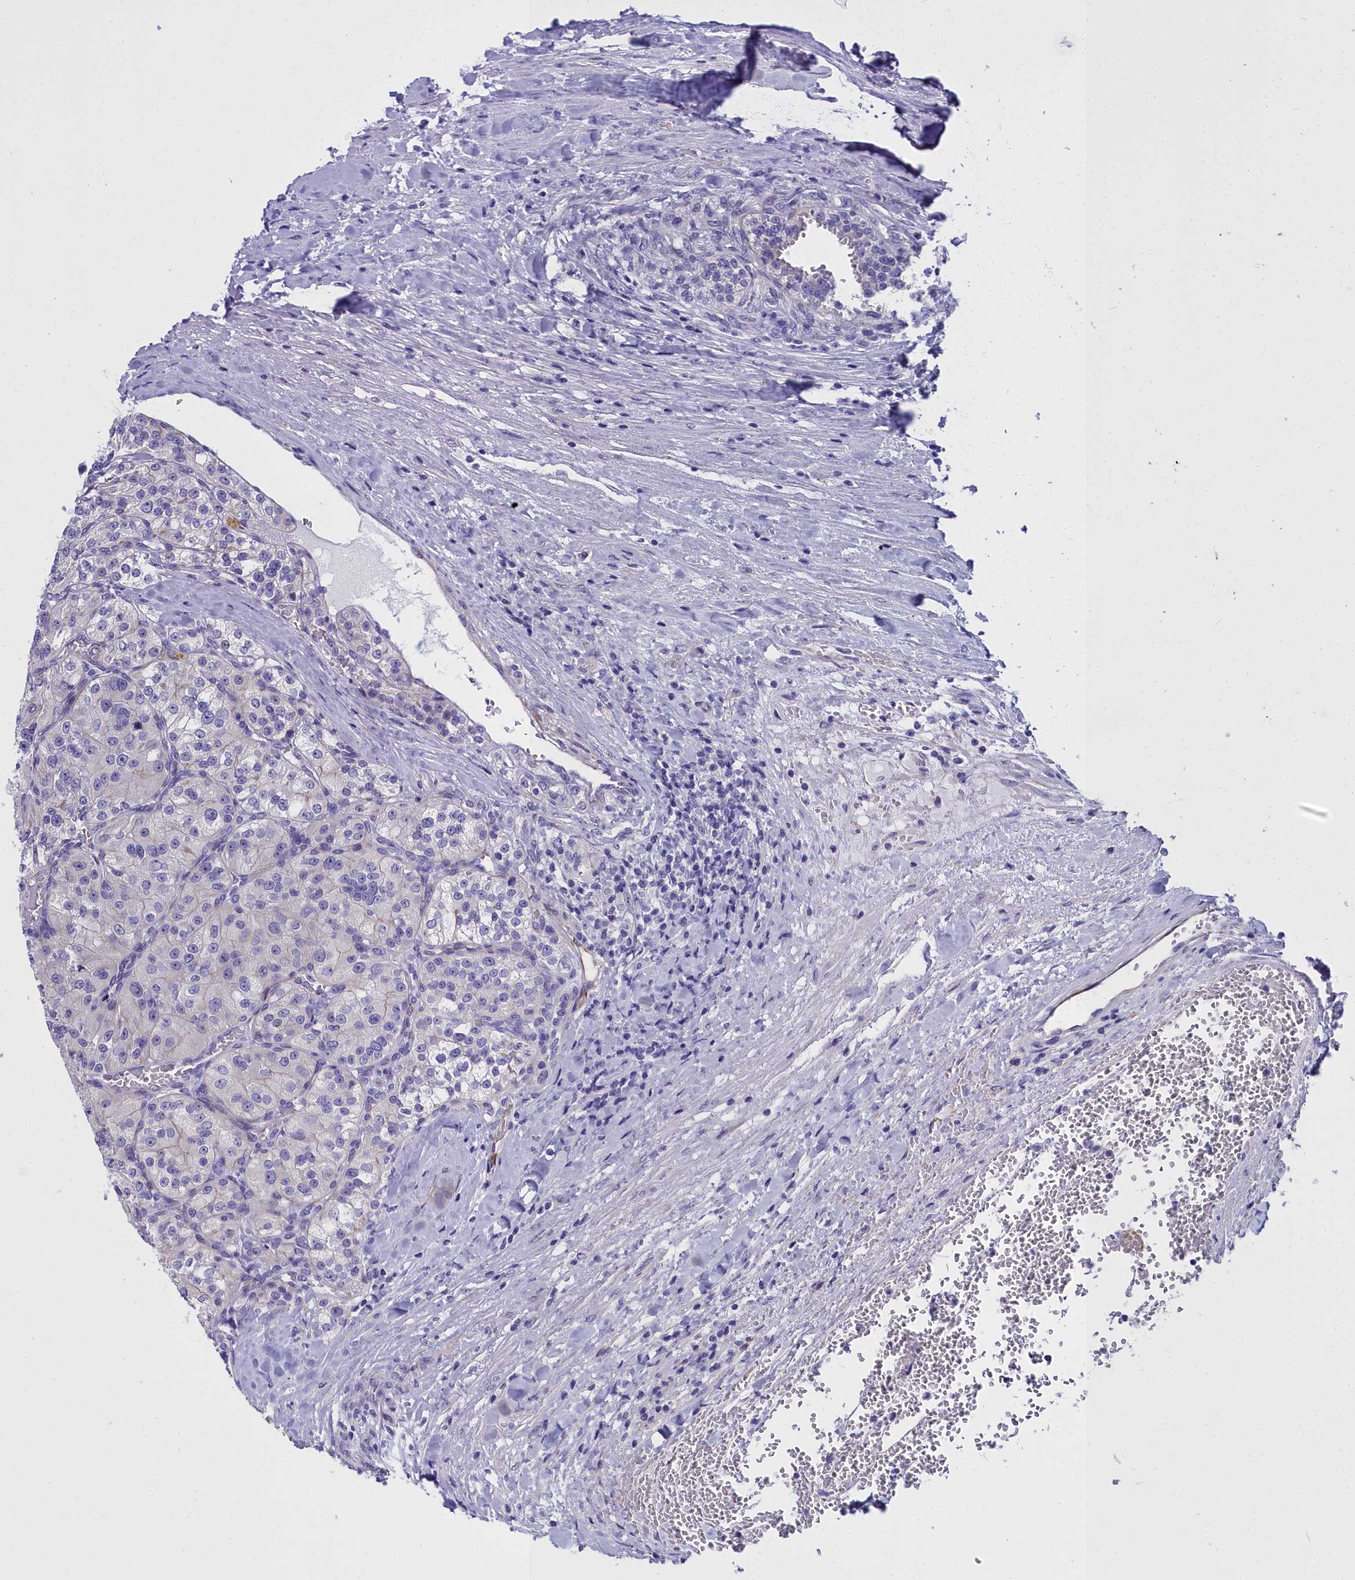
{"staining": {"intensity": "negative", "quantity": "none", "location": "none"}, "tissue": "renal cancer", "cell_type": "Tumor cells", "image_type": "cancer", "snomed": [{"axis": "morphology", "description": "Adenocarcinoma, NOS"}, {"axis": "topography", "description": "Kidney"}], "caption": "Human renal adenocarcinoma stained for a protein using IHC reveals no positivity in tumor cells.", "gene": "TIMM22", "patient": {"sex": "female", "age": 63}}